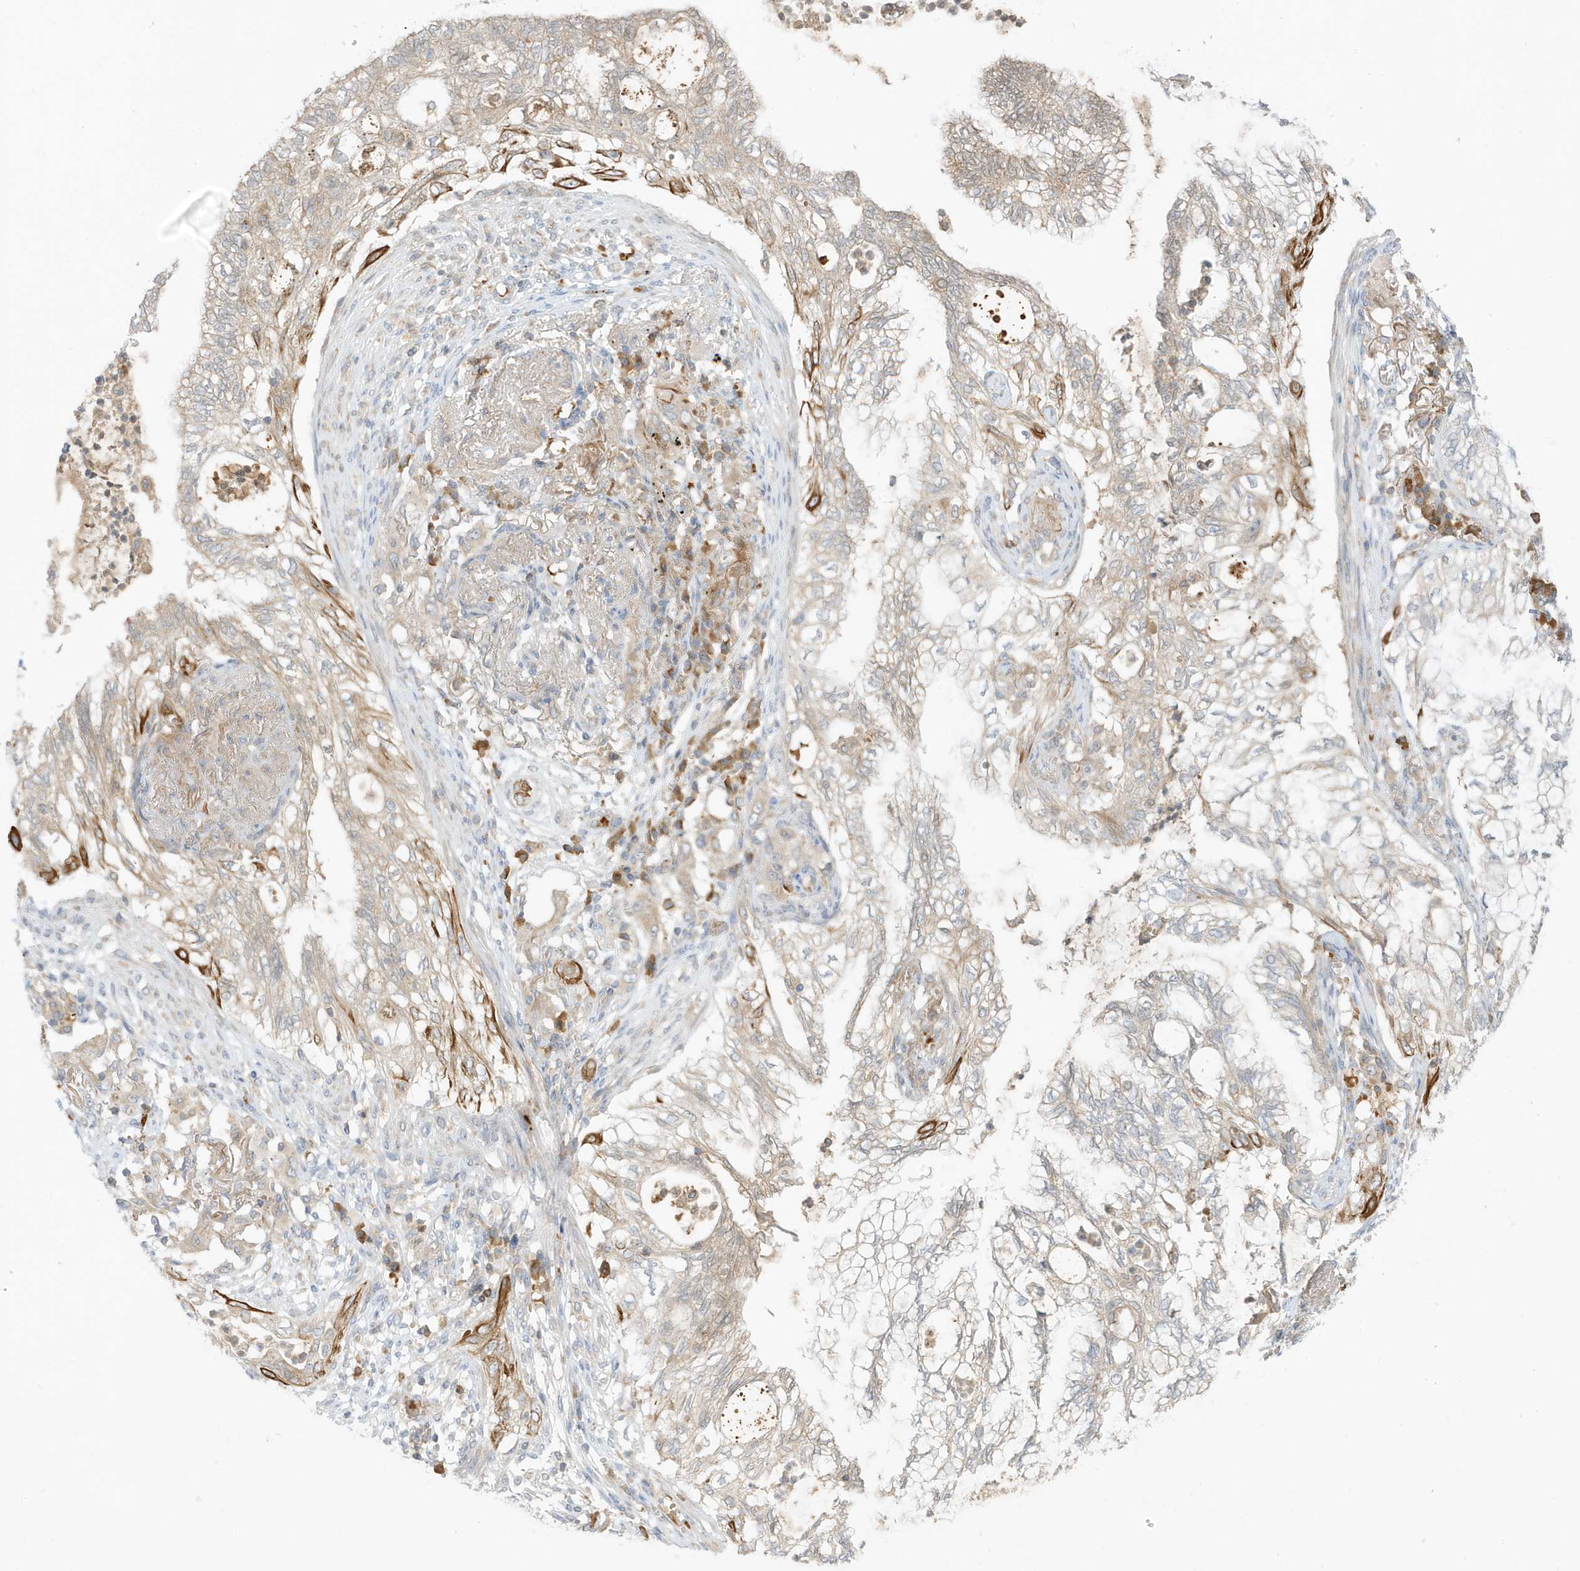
{"staining": {"intensity": "weak", "quantity": ">75%", "location": "cytoplasmic/membranous"}, "tissue": "lung cancer", "cell_type": "Tumor cells", "image_type": "cancer", "snomed": [{"axis": "morphology", "description": "Adenocarcinoma, NOS"}, {"axis": "topography", "description": "Lung"}], "caption": "This micrograph demonstrates lung cancer stained with immunohistochemistry (IHC) to label a protein in brown. The cytoplasmic/membranous of tumor cells show weak positivity for the protein. Nuclei are counter-stained blue.", "gene": "NPPC", "patient": {"sex": "female", "age": 70}}